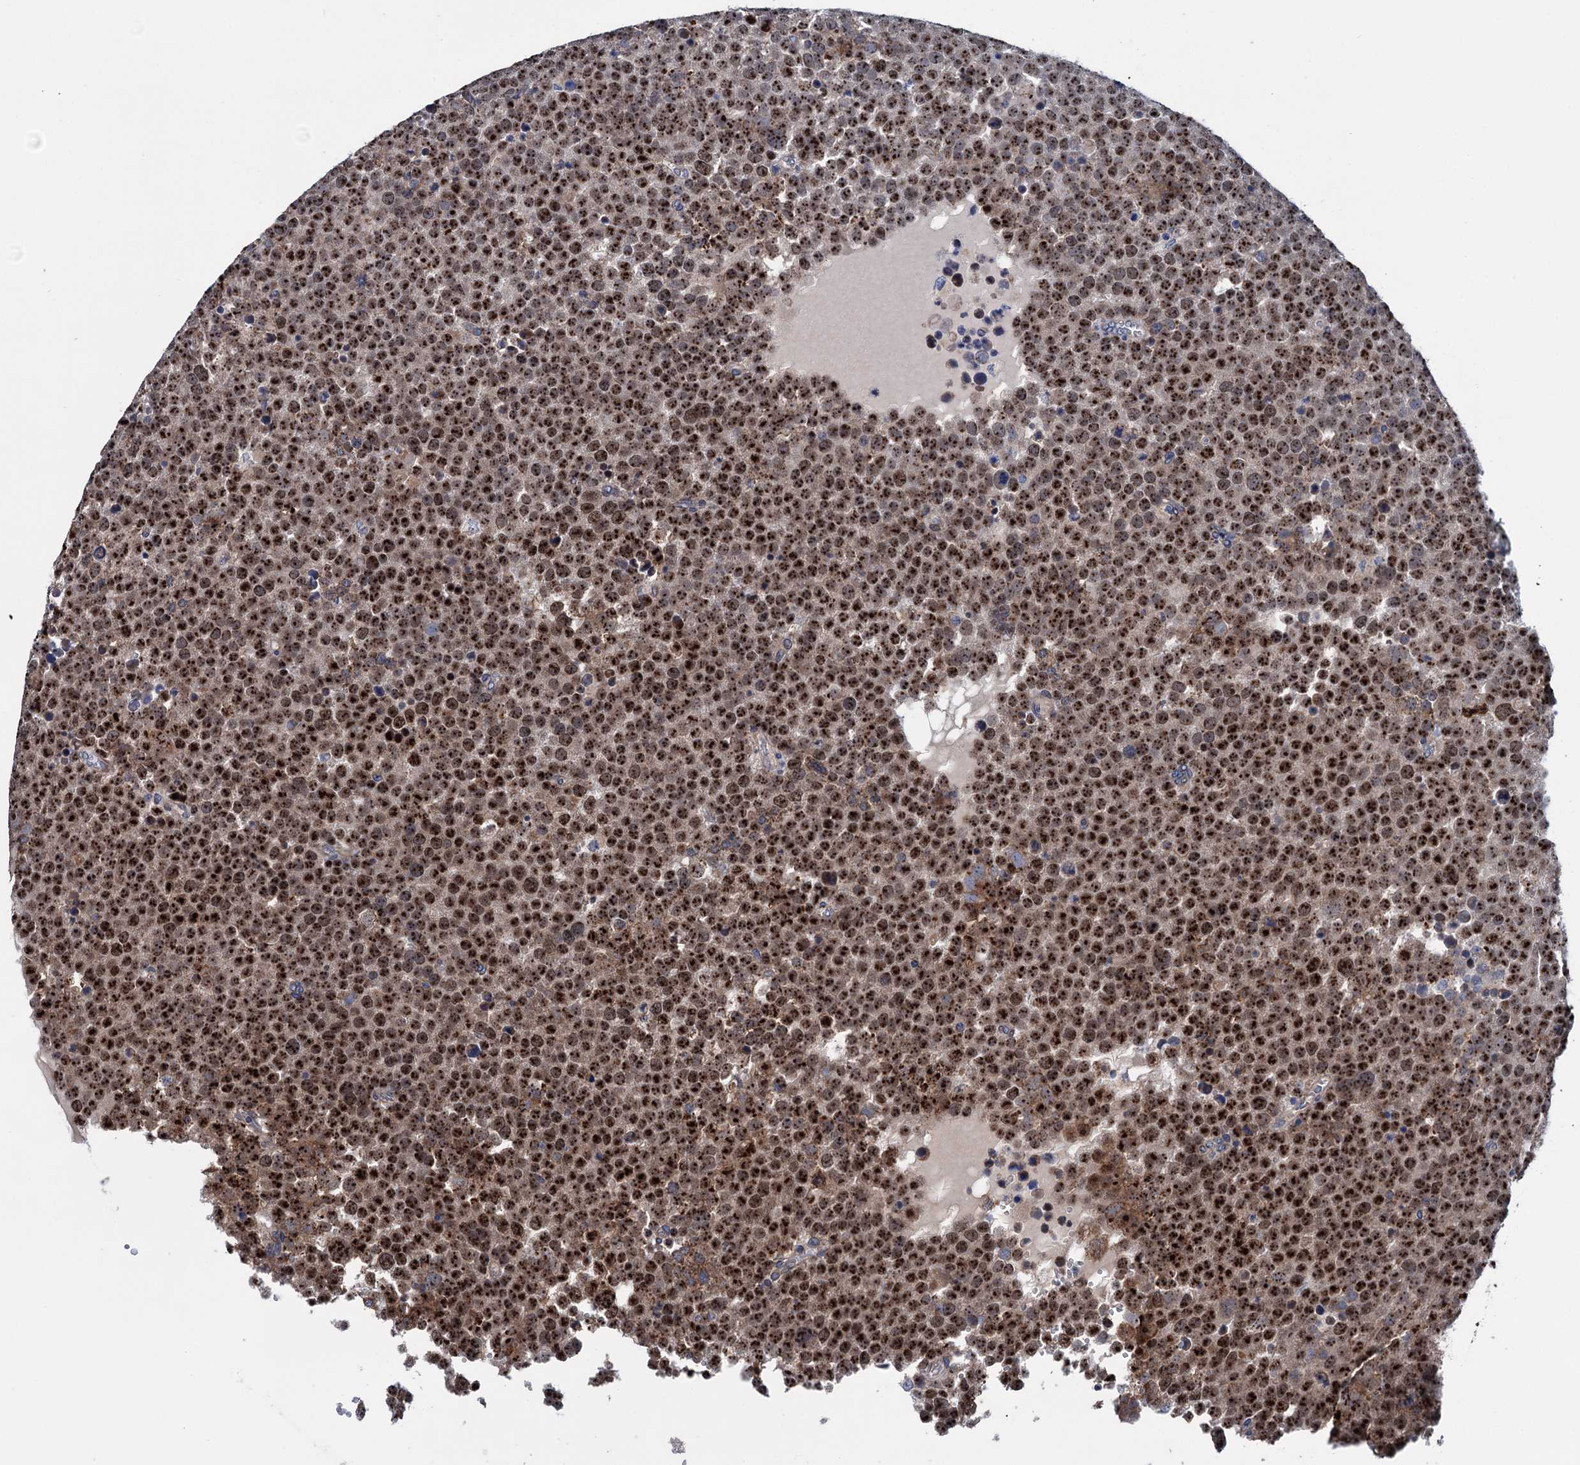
{"staining": {"intensity": "strong", "quantity": ">75%", "location": "nuclear"}, "tissue": "testis cancer", "cell_type": "Tumor cells", "image_type": "cancer", "snomed": [{"axis": "morphology", "description": "Seminoma, NOS"}, {"axis": "topography", "description": "Testis"}], "caption": "Immunohistochemistry (DAB (3,3'-diaminobenzidine)) staining of testis cancer reveals strong nuclear protein positivity in approximately >75% of tumor cells. The protein is shown in brown color, while the nuclei are stained blue.", "gene": "EYA4", "patient": {"sex": "male", "age": 71}}